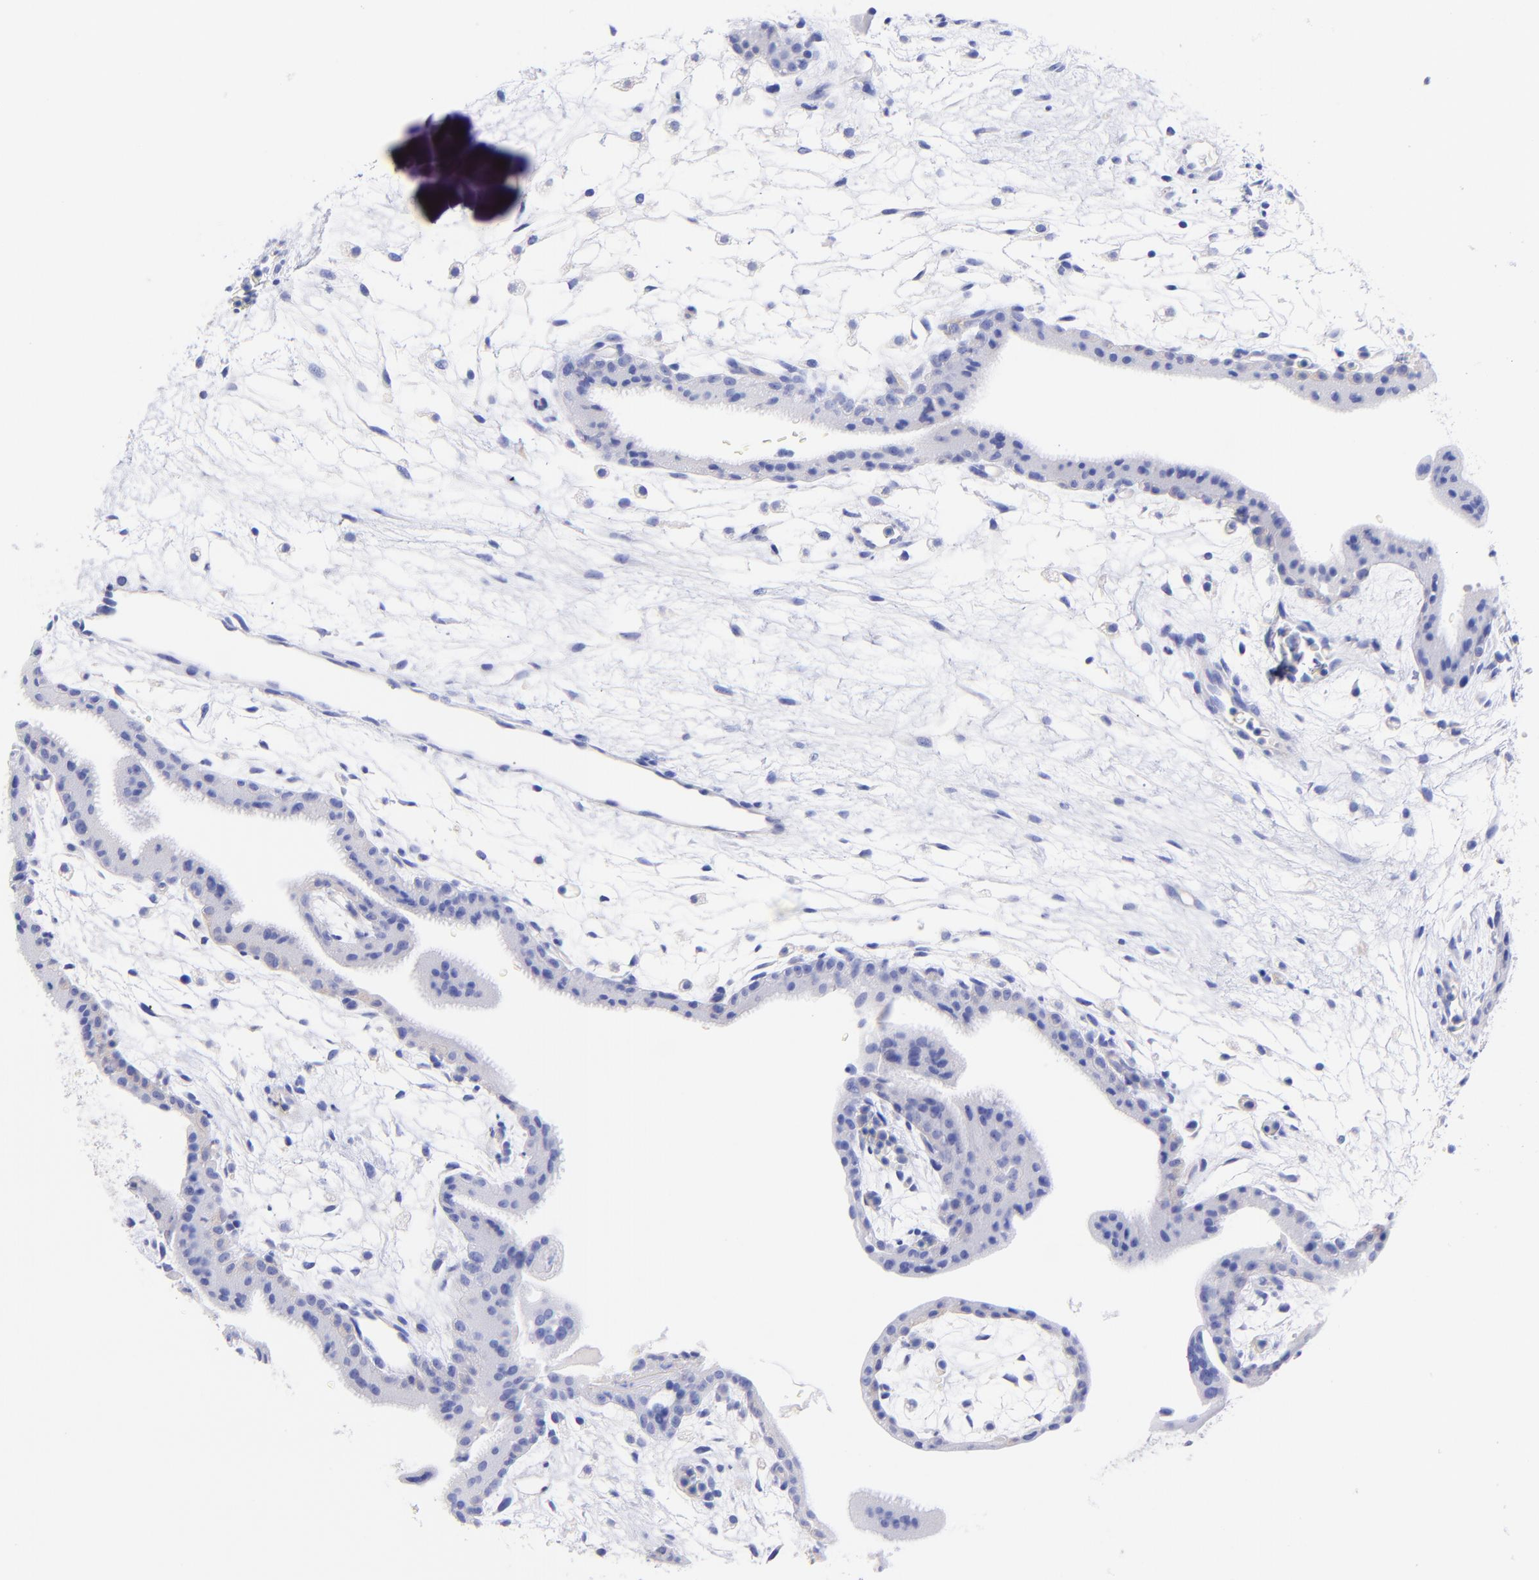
{"staining": {"intensity": "negative", "quantity": "none", "location": "none"}, "tissue": "placenta", "cell_type": "Decidual cells", "image_type": "normal", "snomed": [{"axis": "morphology", "description": "Normal tissue, NOS"}, {"axis": "topography", "description": "Placenta"}], "caption": "Immunohistochemistry of unremarkable human placenta exhibits no staining in decidual cells.", "gene": "GPHN", "patient": {"sex": "female", "age": 35}}